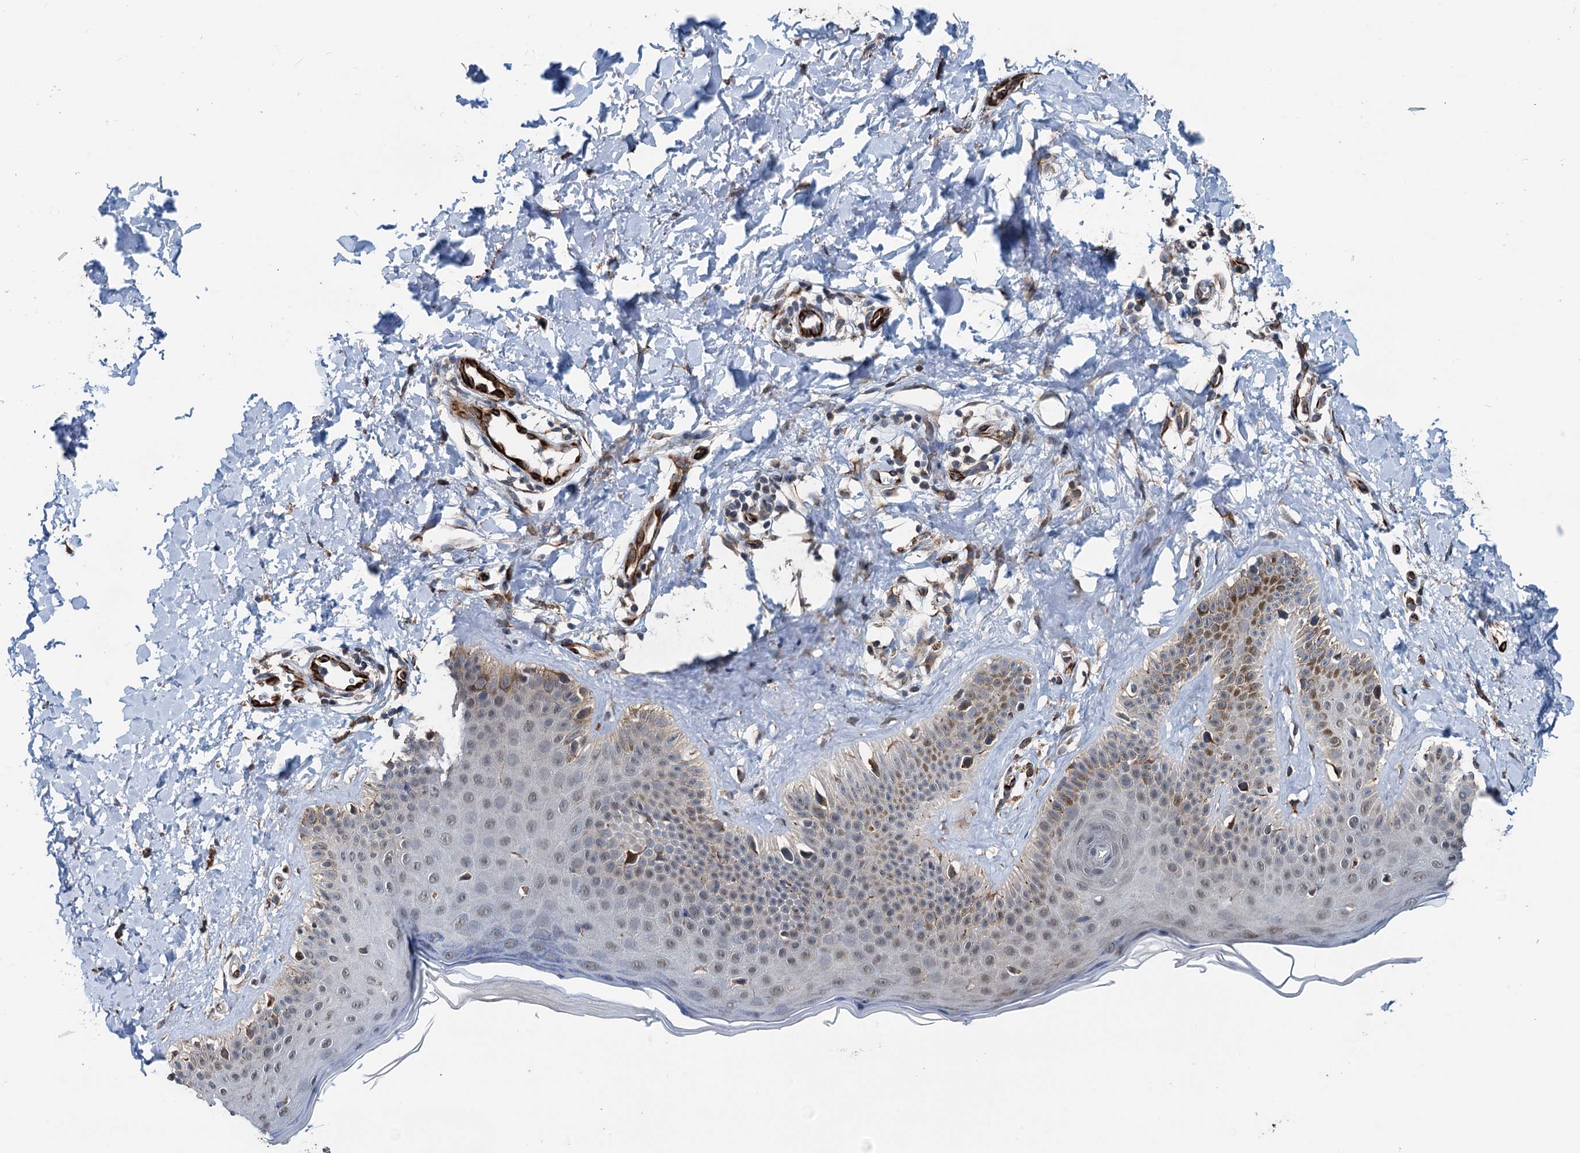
{"staining": {"intensity": "moderate", "quantity": ">75%", "location": "cytoplasmic/membranous"}, "tissue": "skin", "cell_type": "Fibroblasts", "image_type": "normal", "snomed": [{"axis": "morphology", "description": "Normal tissue, NOS"}, {"axis": "topography", "description": "Skin"}], "caption": "The histopathology image displays immunohistochemical staining of unremarkable skin. There is moderate cytoplasmic/membranous staining is appreciated in approximately >75% of fibroblasts. (brown staining indicates protein expression, while blue staining denotes nuclei).", "gene": "ELAC1", "patient": {"sex": "male", "age": 52}}